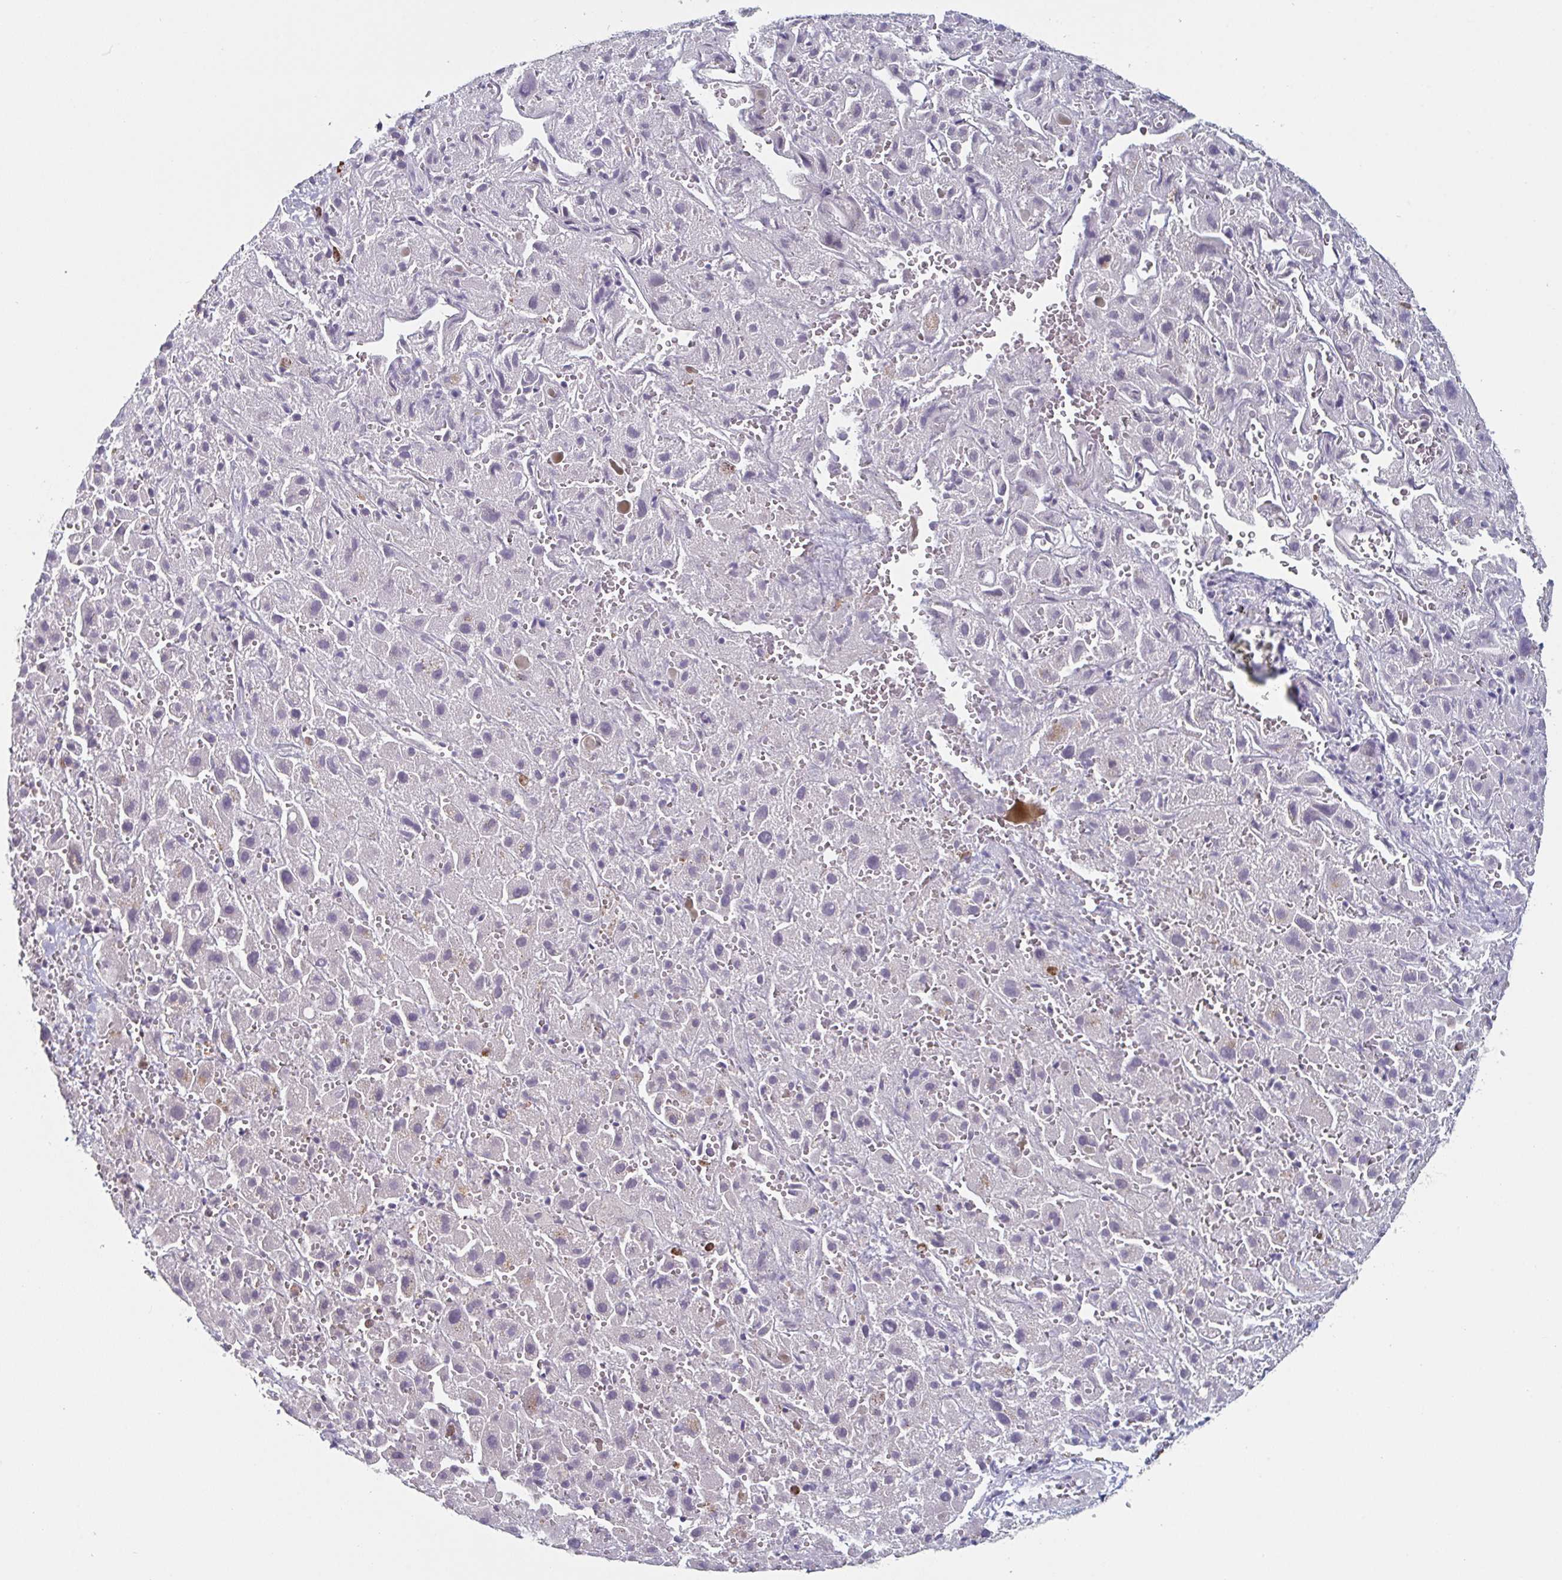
{"staining": {"intensity": "negative", "quantity": "none", "location": "none"}, "tissue": "liver cancer", "cell_type": "Tumor cells", "image_type": "cancer", "snomed": [{"axis": "morphology", "description": "Cholangiocarcinoma"}, {"axis": "topography", "description": "Liver"}], "caption": "A high-resolution image shows immunohistochemistry (IHC) staining of liver cholangiocarcinoma, which displays no significant positivity in tumor cells. Nuclei are stained in blue.", "gene": "RNF212", "patient": {"sex": "female", "age": 52}}